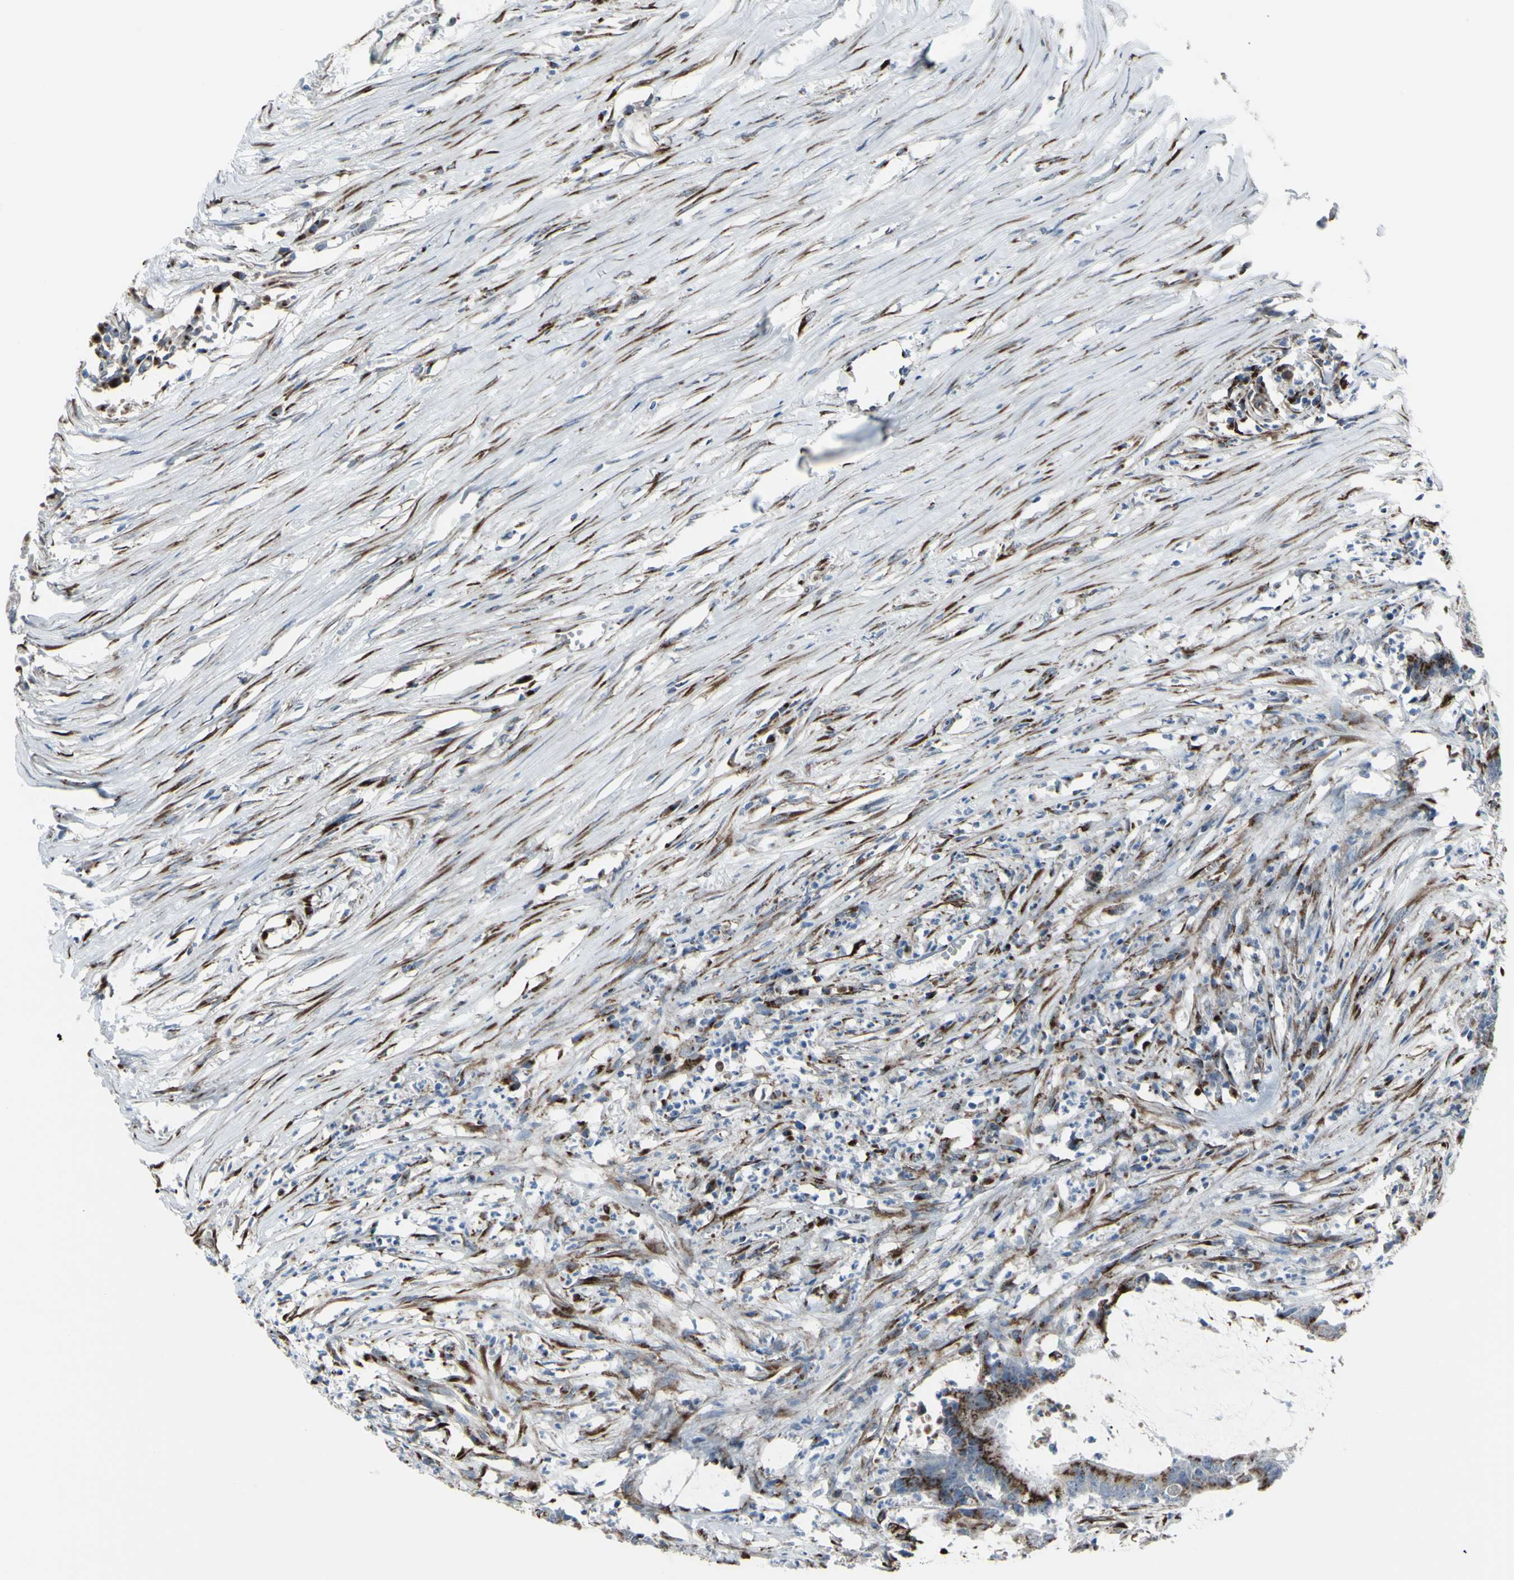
{"staining": {"intensity": "strong", "quantity": ">75%", "location": "cytoplasmic/membranous"}, "tissue": "colorectal cancer", "cell_type": "Tumor cells", "image_type": "cancer", "snomed": [{"axis": "morphology", "description": "Adenocarcinoma, NOS"}, {"axis": "topography", "description": "Rectum"}], "caption": "Colorectal cancer (adenocarcinoma) stained with a protein marker exhibits strong staining in tumor cells.", "gene": "GLG1", "patient": {"sex": "female", "age": 66}}